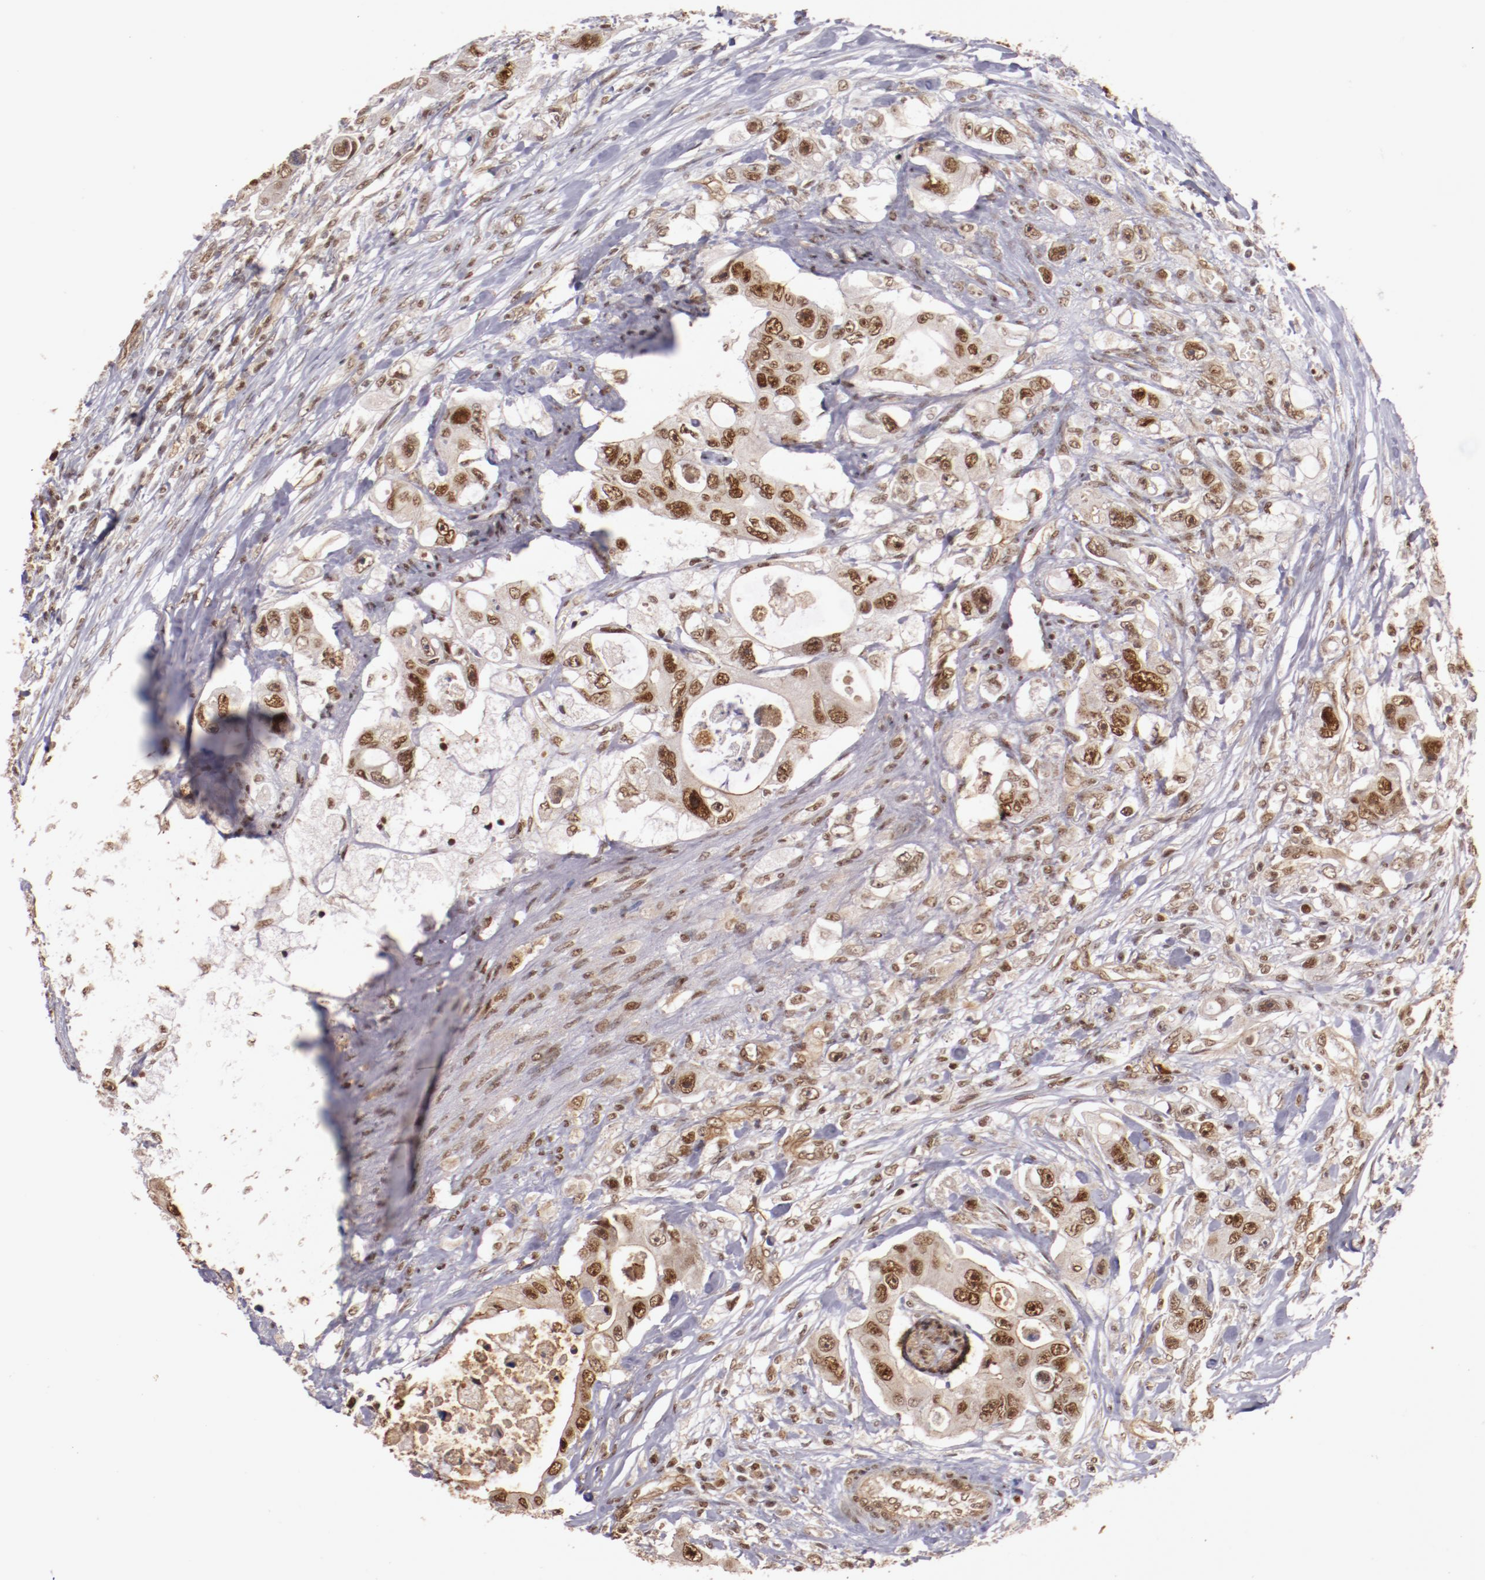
{"staining": {"intensity": "moderate", "quantity": ">75%", "location": "nuclear"}, "tissue": "colorectal cancer", "cell_type": "Tumor cells", "image_type": "cancer", "snomed": [{"axis": "morphology", "description": "Adenocarcinoma, NOS"}, {"axis": "topography", "description": "Colon"}], "caption": "Immunohistochemical staining of human colorectal cancer (adenocarcinoma) displays medium levels of moderate nuclear protein positivity in about >75% of tumor cells.", "gene": "STAG2", "patient": {"sex": "female", "age": 46}}